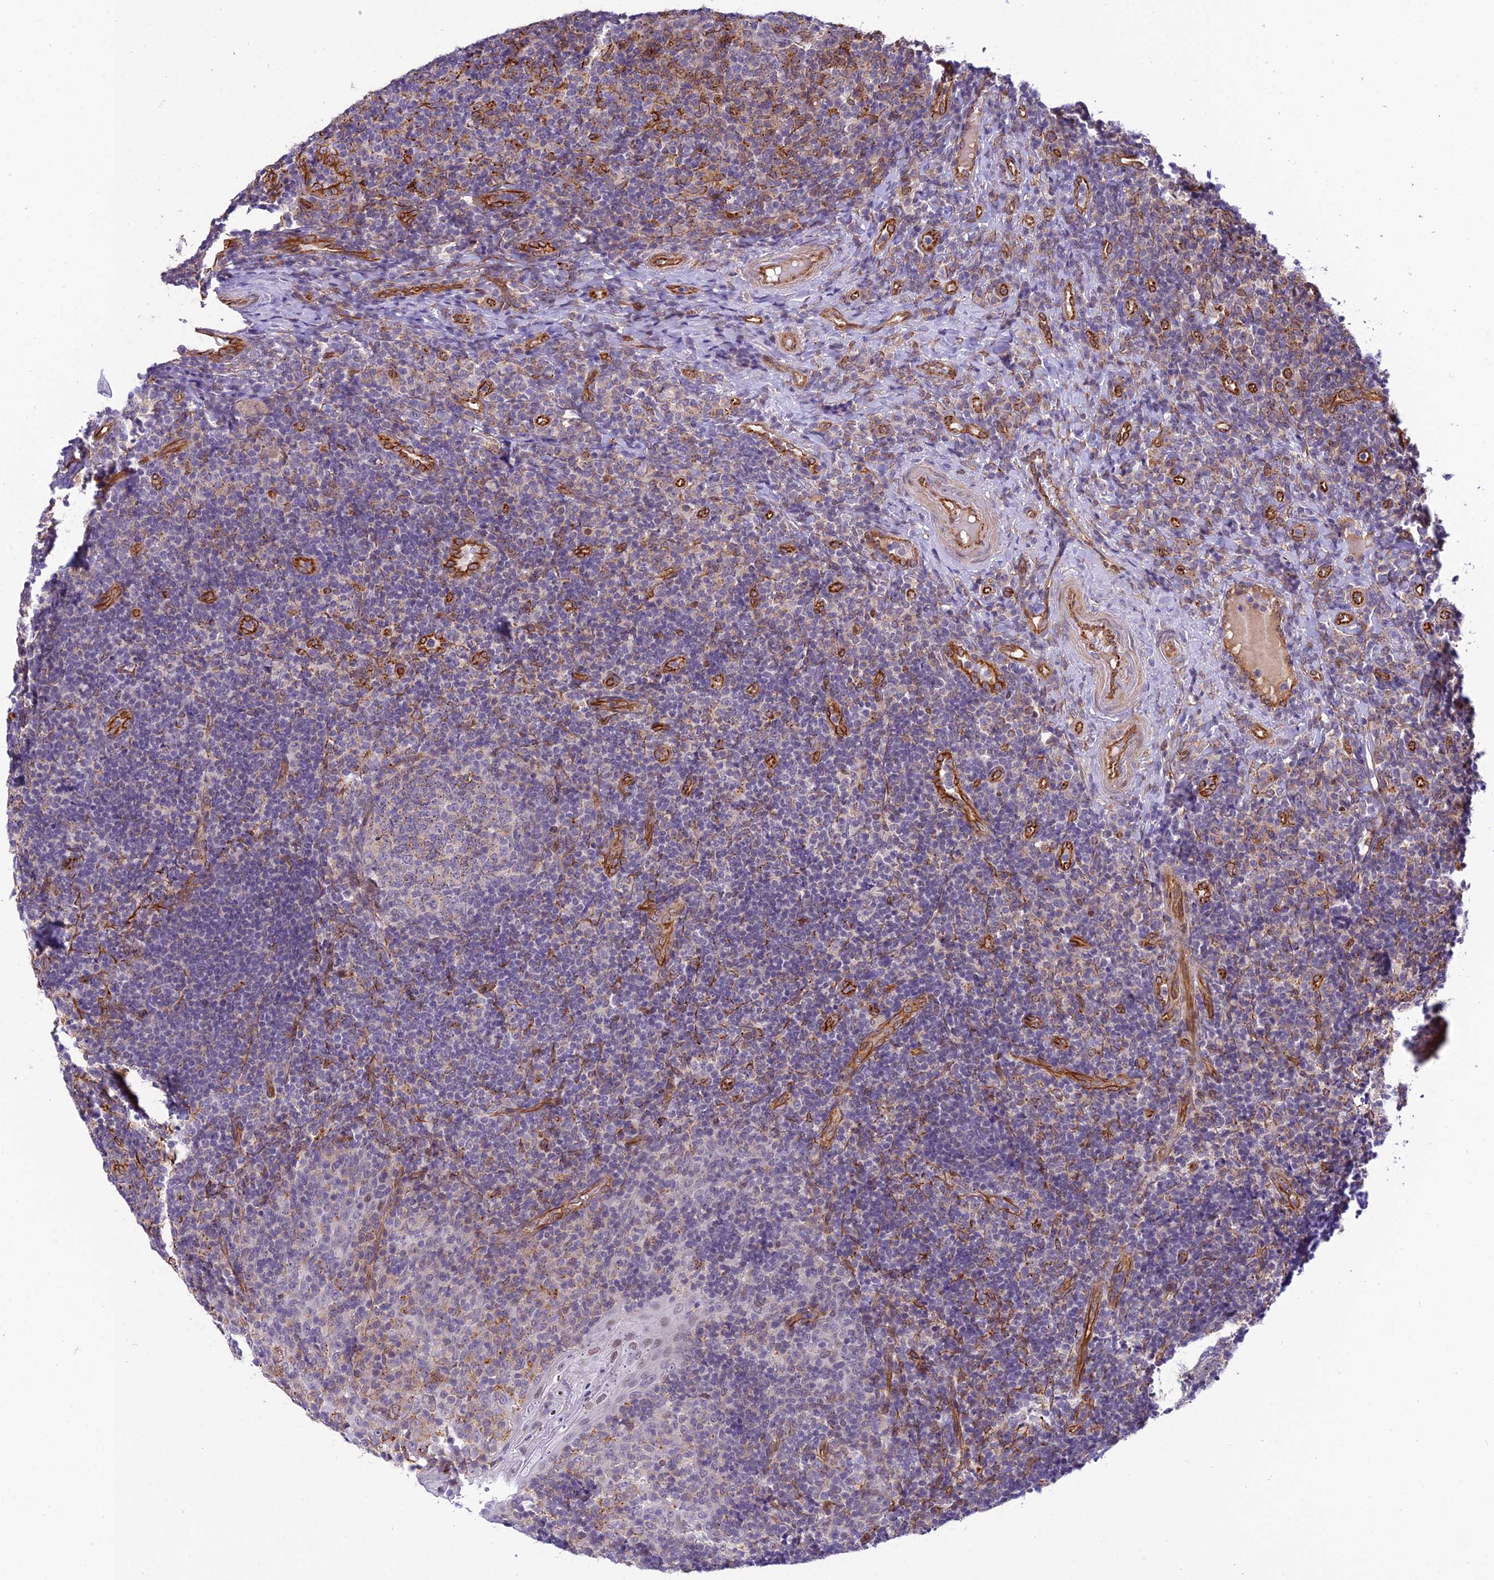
{"staining": {"intensity": "moderate", "quantity": "25%-75%", "location": "cytoplasmic/membranous"}, "tissue": "tonsil", "cell_type": "Germinal center cells", "image_type": "normal", "snomed": [{"axis": "morphology", "description": "Normal tissue, NOS"}, {"axis": "topography", "description": "Tonsil"}], "caption": "Immunohistochemical staining of benign tonsil shows medium levels of moderate cytoplasmic/membranous expression in approximately 25%-75% of germinal center cells.", "gene": "SAPCD2", "patient": {"sex": "female", "age": 40}}